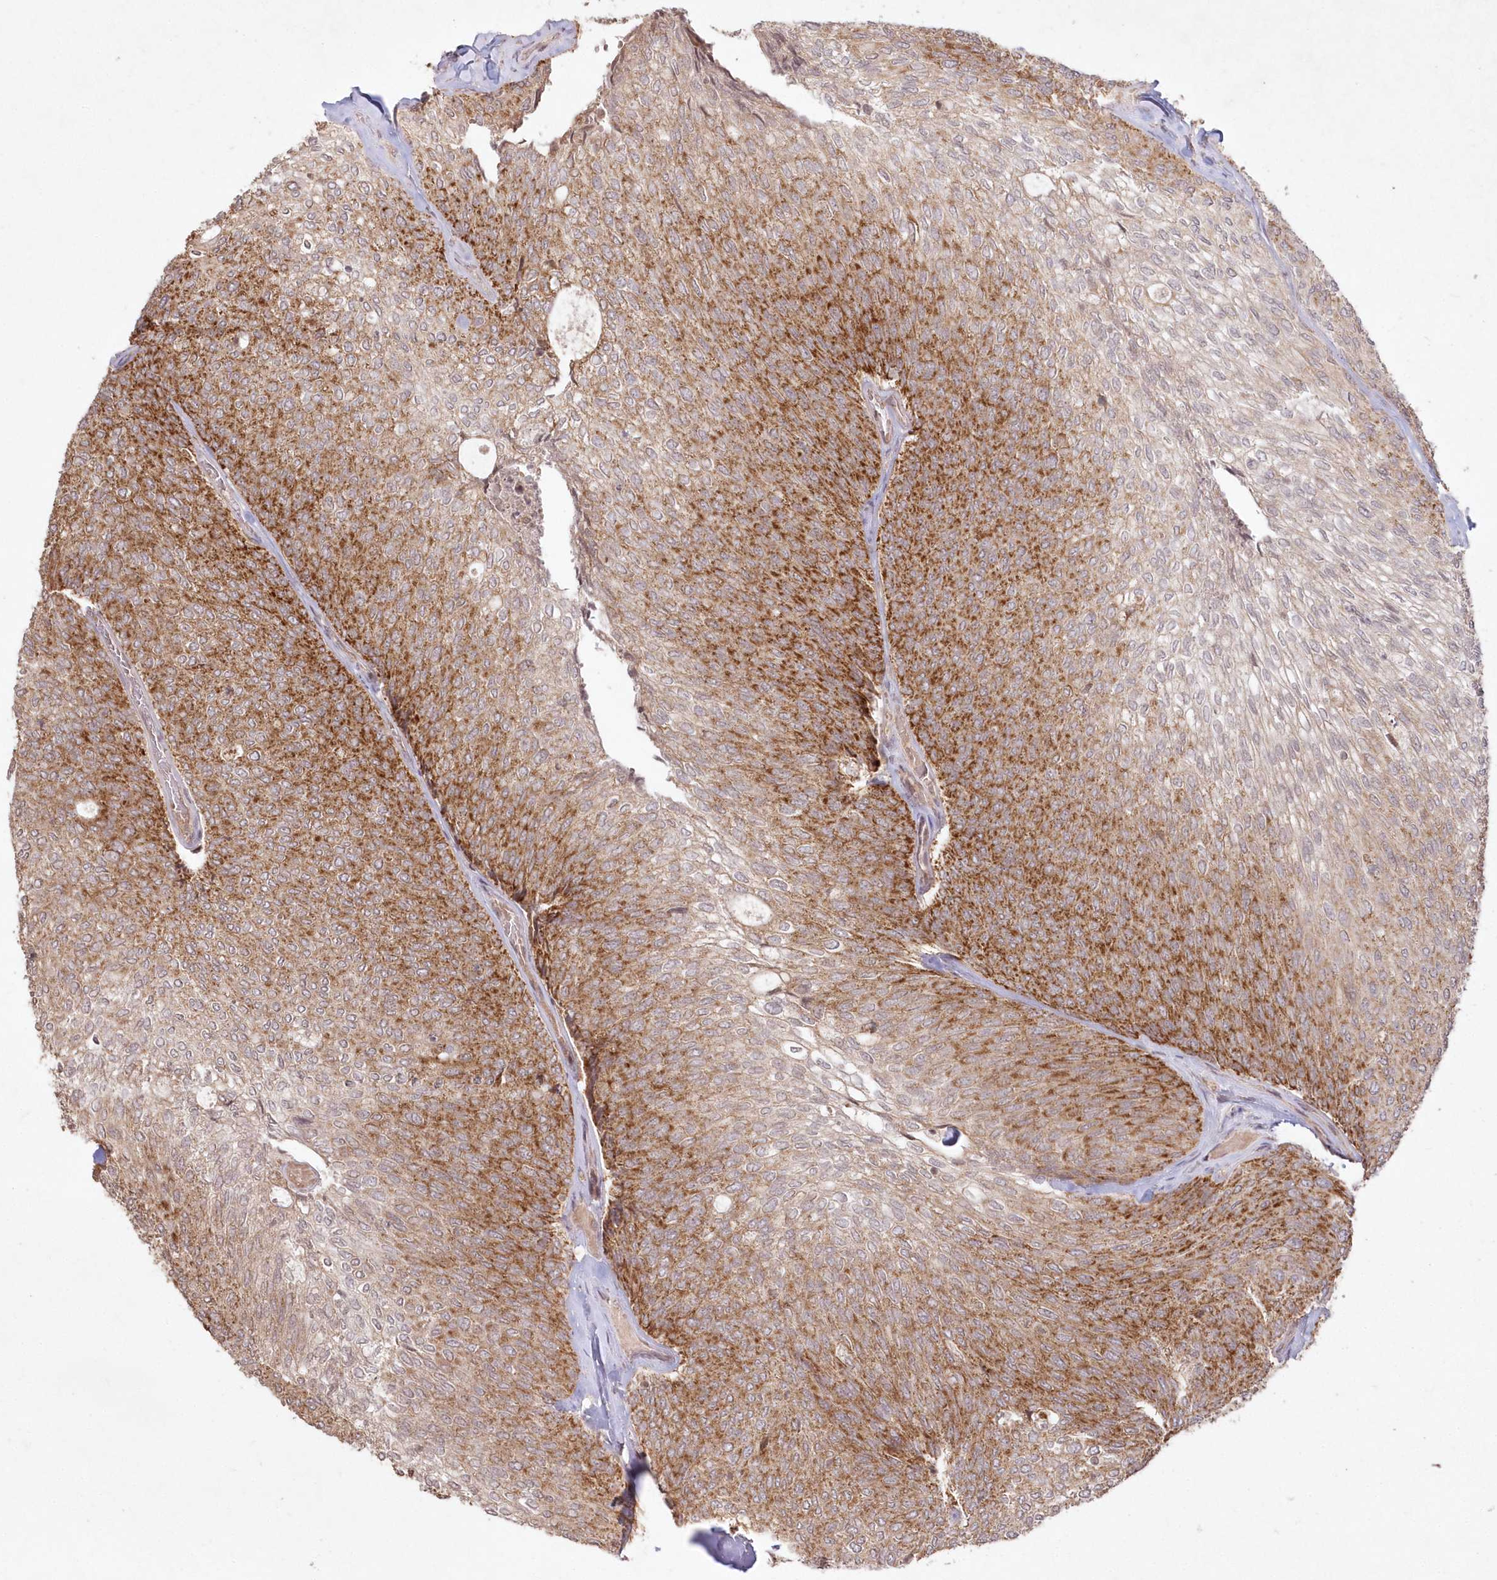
{"staining": {"intensity": "strong", "quantity": "25%-75%", "location": "cytoplasmic/membranous"}, "tissue": "urothelial cancer", "cell_type": "Tumor cells", "image_type": "cancer", "snomed": [{"axis": "morphology", "description": "Urothelial carcinoma, Low grade"}, {"axis": "topography", "description": "Urinary bladder"}], "caption": "Low-grade urothelial carcinoma tissue reveals strong cytoplasmic/membranous positivity in approximately 25%-75% of tumor cells", "gene": "LRPPRC", "patient": {"sex": "female", "age": 79}}